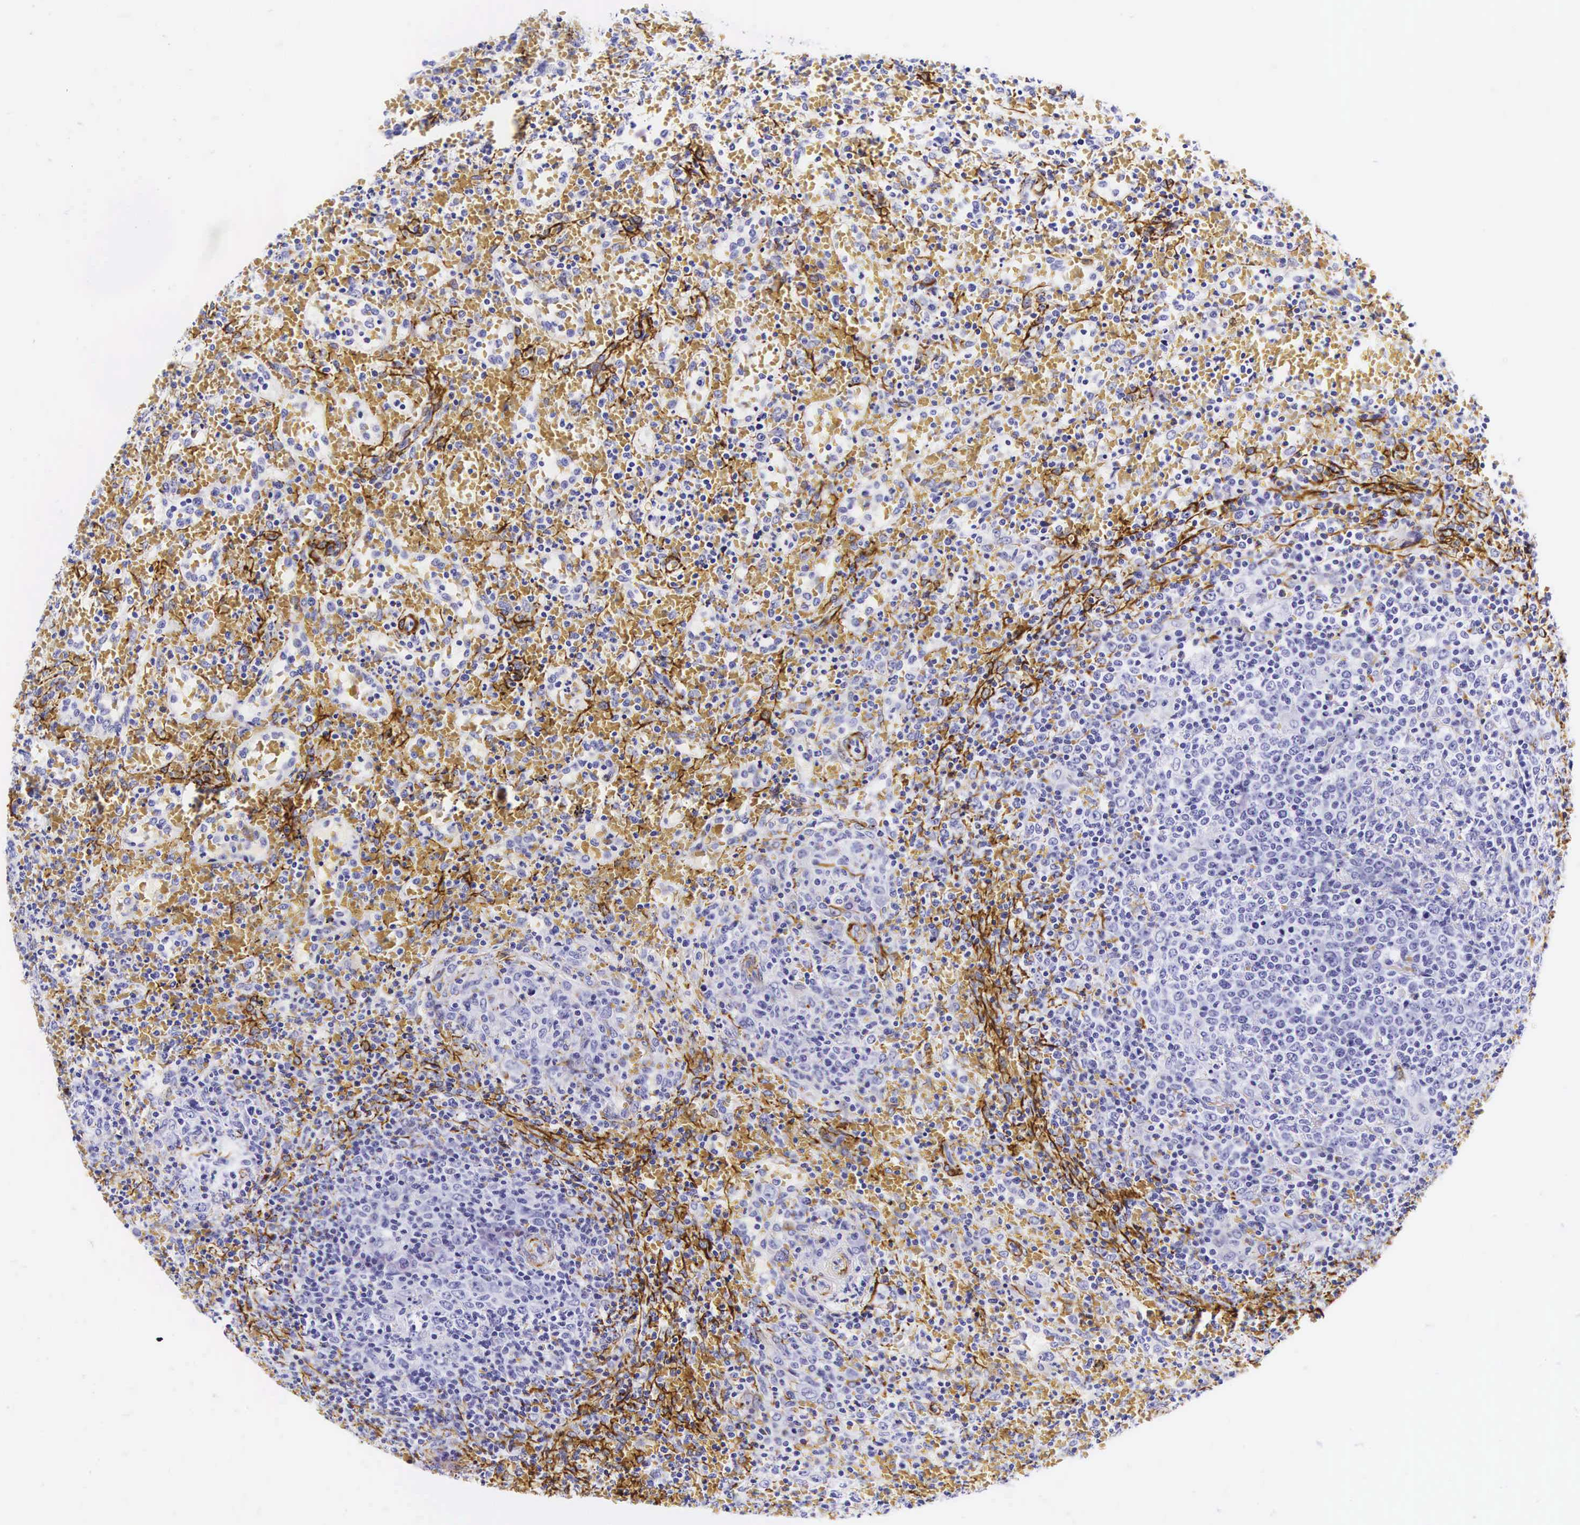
{"staining": {"intensity": "moderate", "quantity": "25%-75%", "location": "cytoplasmic/membranous"}, "tissue": "lymphoma", "cell_type": "Tumor cells", "image_type": "cancer", "snomed": [{"axis": "morphology", "description": "Malignant lymphoma, non-Hodgkin's type, High grade"}, {"axis": "topography", "description": "Spleen"}, {"axis": "topography", "description": "Lymph node"}], "caption": "The photomicrograph shows staining of lymphoma, revealing moderate cytoplasmic/membranous protein positivity (brown color) within tumor cells.", "gene": "KRT18", "patient": {"sex": "female", "age": 70}}